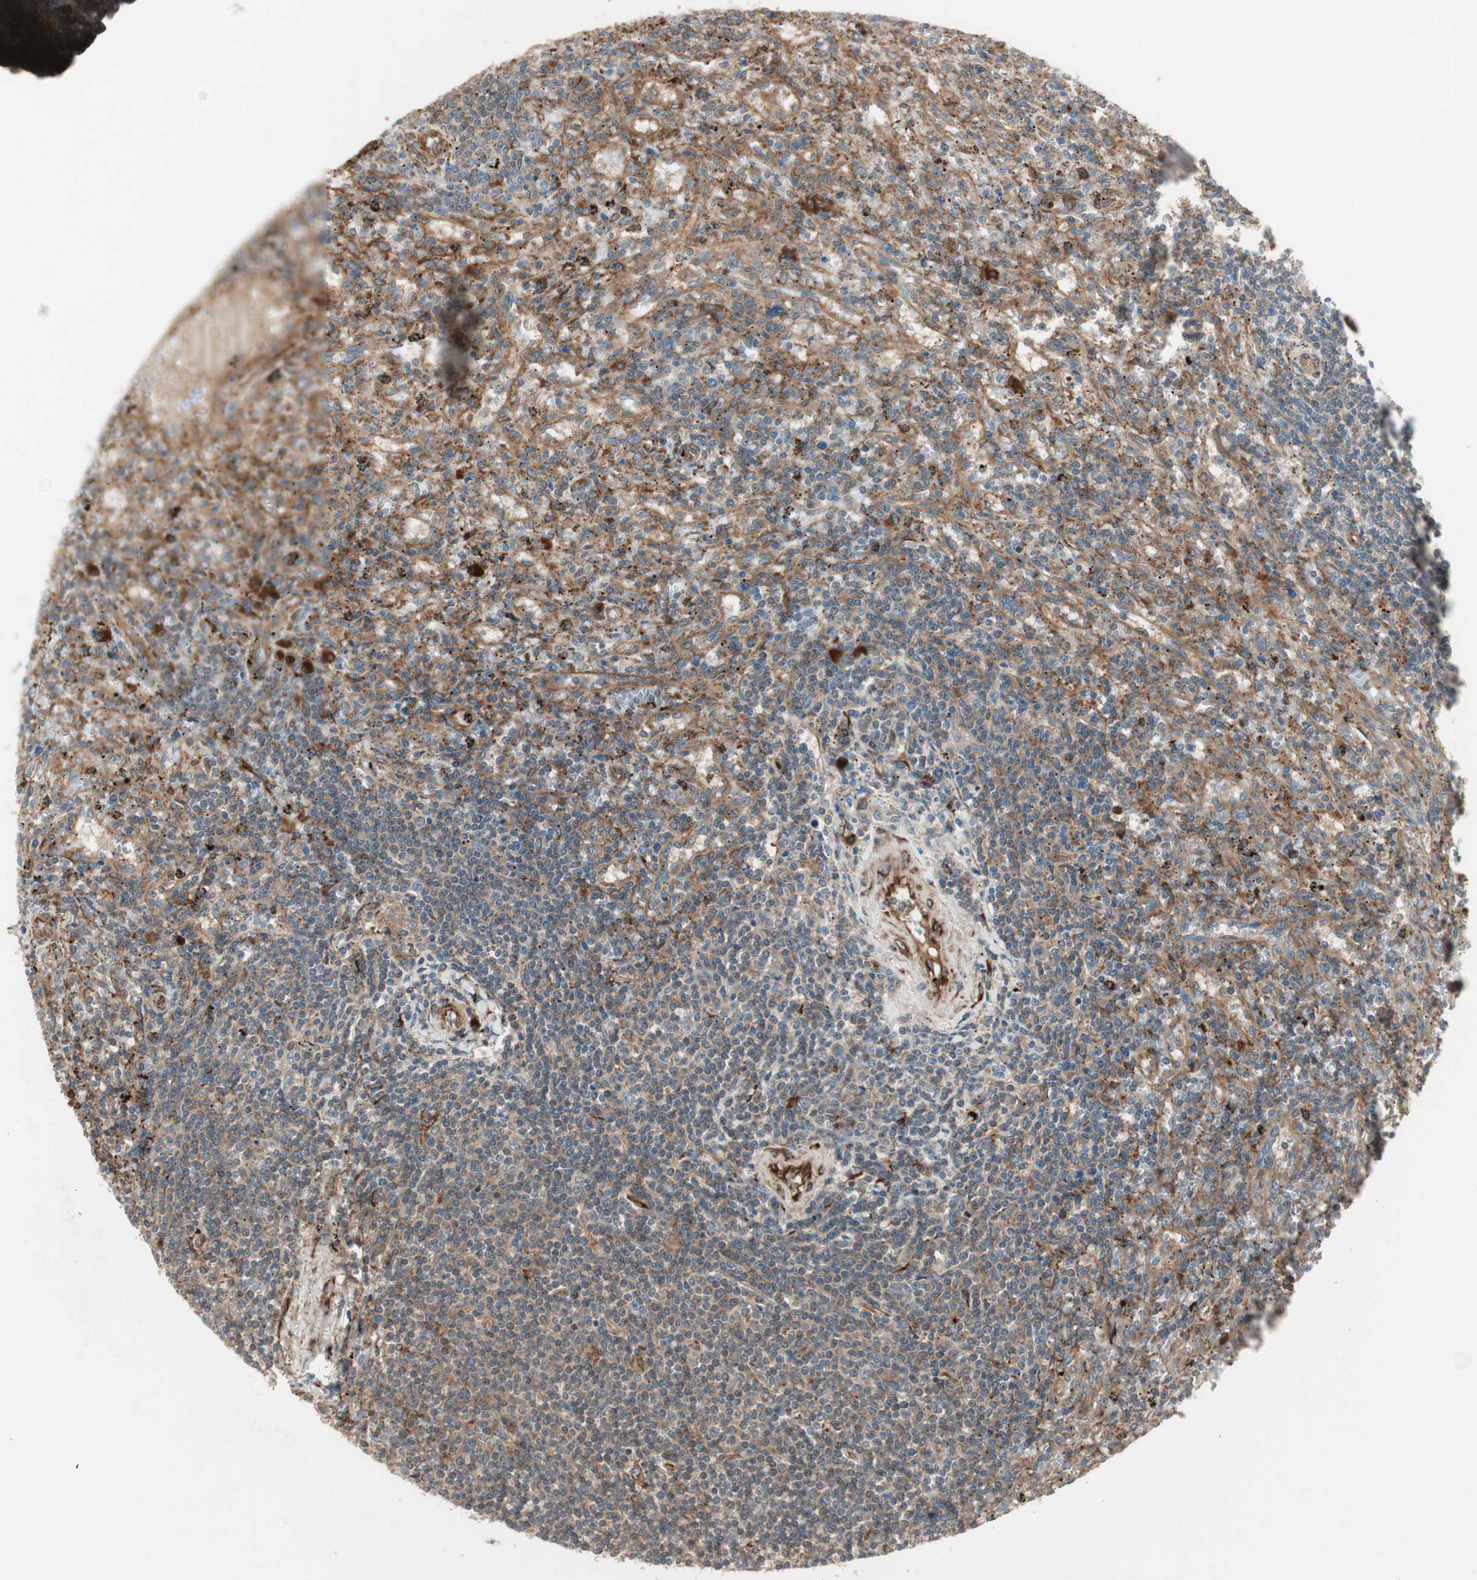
{"staining": {"intensity": "moderate", "quantity": "25%-75%", "location": "cytoplasmic/membranous"}, "tissue": "lymphoma", "cell_type": "Tumor cells", "image_type": "cancer", "snomed": [{"axis": "morphology", "description": "Malignant lymphoma, non-Hodgkin's type, Low grade"}, {"axis": "topography", "description": "Spleen"}], "caption": "Lymphoma tissue exhibits moderate cytoplasmic/membranous expression in approximately 25%-75% of tumor cells, visualized by immunohistochemistry.", "gene": "PRKG1", "patient": {"sex": "male", "age": 76}}